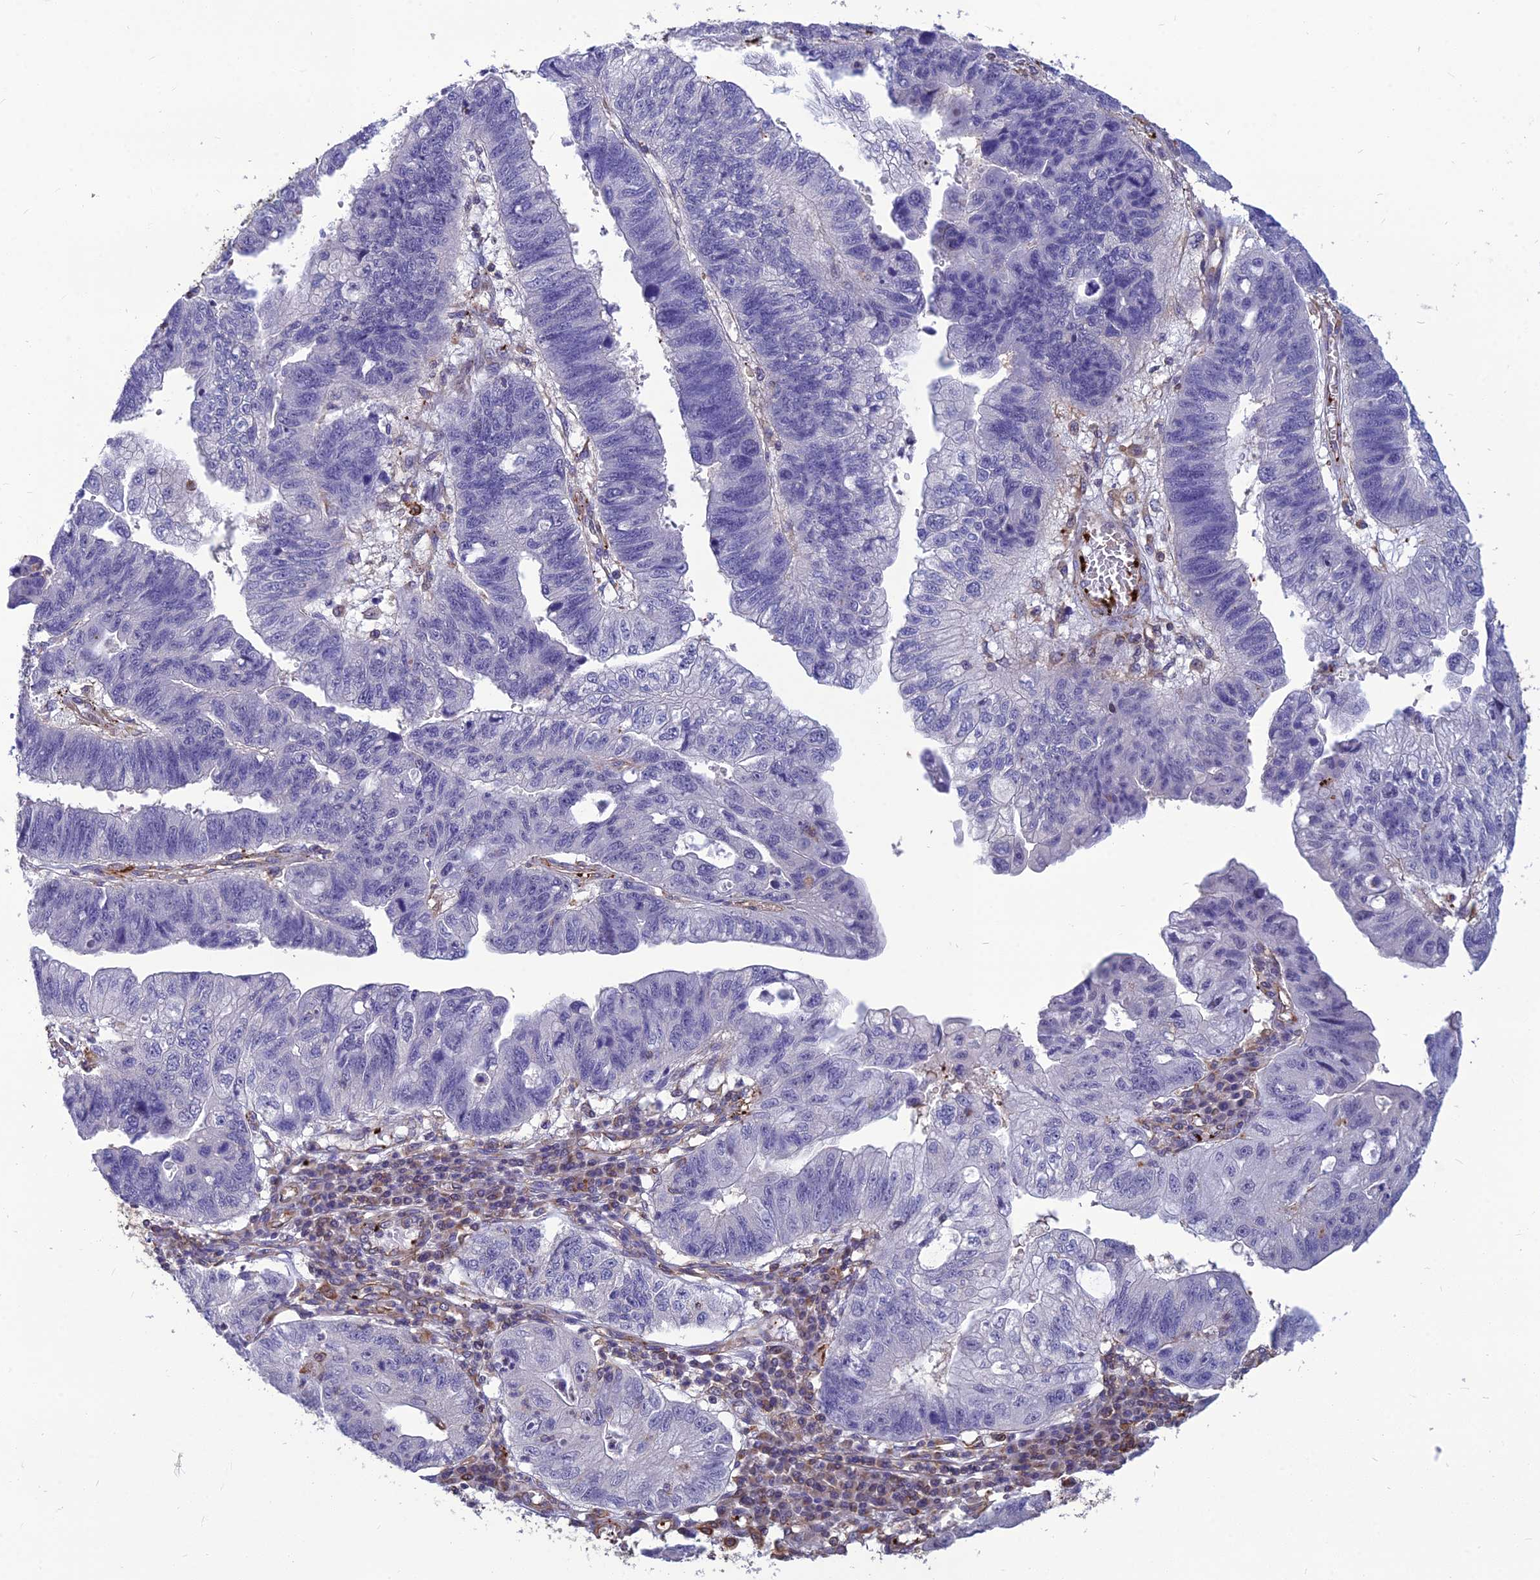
{"staining": {"intensity": "negative", "quantity": "none", "location": "none"}, "tissue": "stomach cancer", "cell_type": "Tumor cells", "image_type": "cancer", "snomed": [{"axis": "morphology", "description": "Adenocarcinoma, NOS"}, {"axis": "topography", "description": "Stomach"}], "caption": "Stomach cancer was stained to show a protein in brown. There is no significant staining in tumor cells.", "gene": "PSMD11", "patient": {"sex": "male", "age": 59}}